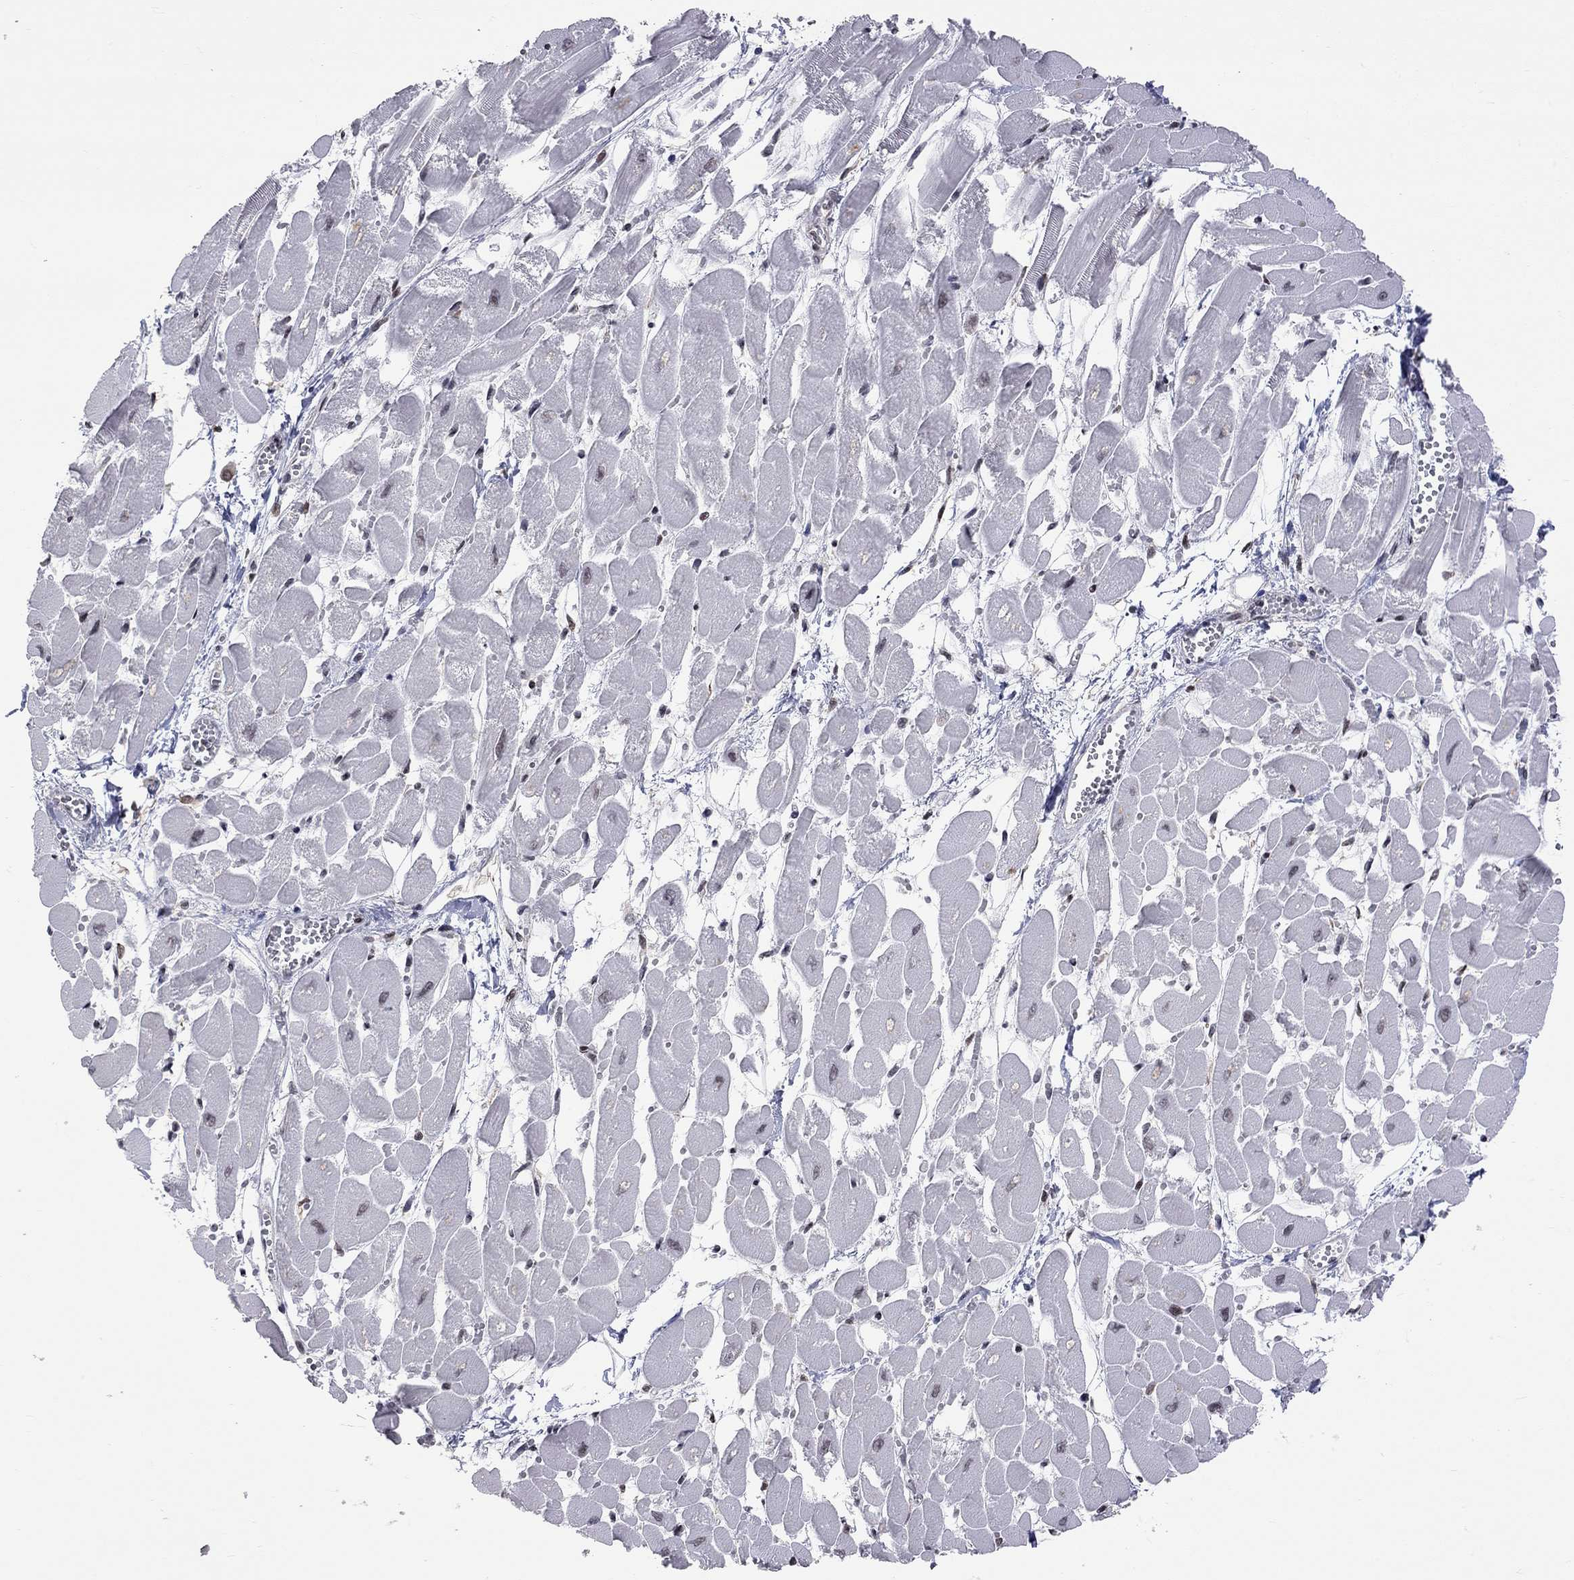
{"staining": {"intensity": "negative", "quantity": "none", "location": "none"}, "tissue": "heart muscle", "cell_type": "Cardiomyocytes", "image_type": "normal", "snomed": [{"axis": "morphology", "description": "Normal tissue, NOS"}, {"axis": "topography", "description": "Heart"}], "caption": "DAB (3,3'-diaminobenzidine) immunohistochemical staining of unremarkable human heart muscle displays no significant expression in cardiomyocytes.", "gene": "MTNR1B", "patient": {"sex": "female", "age": 52}}